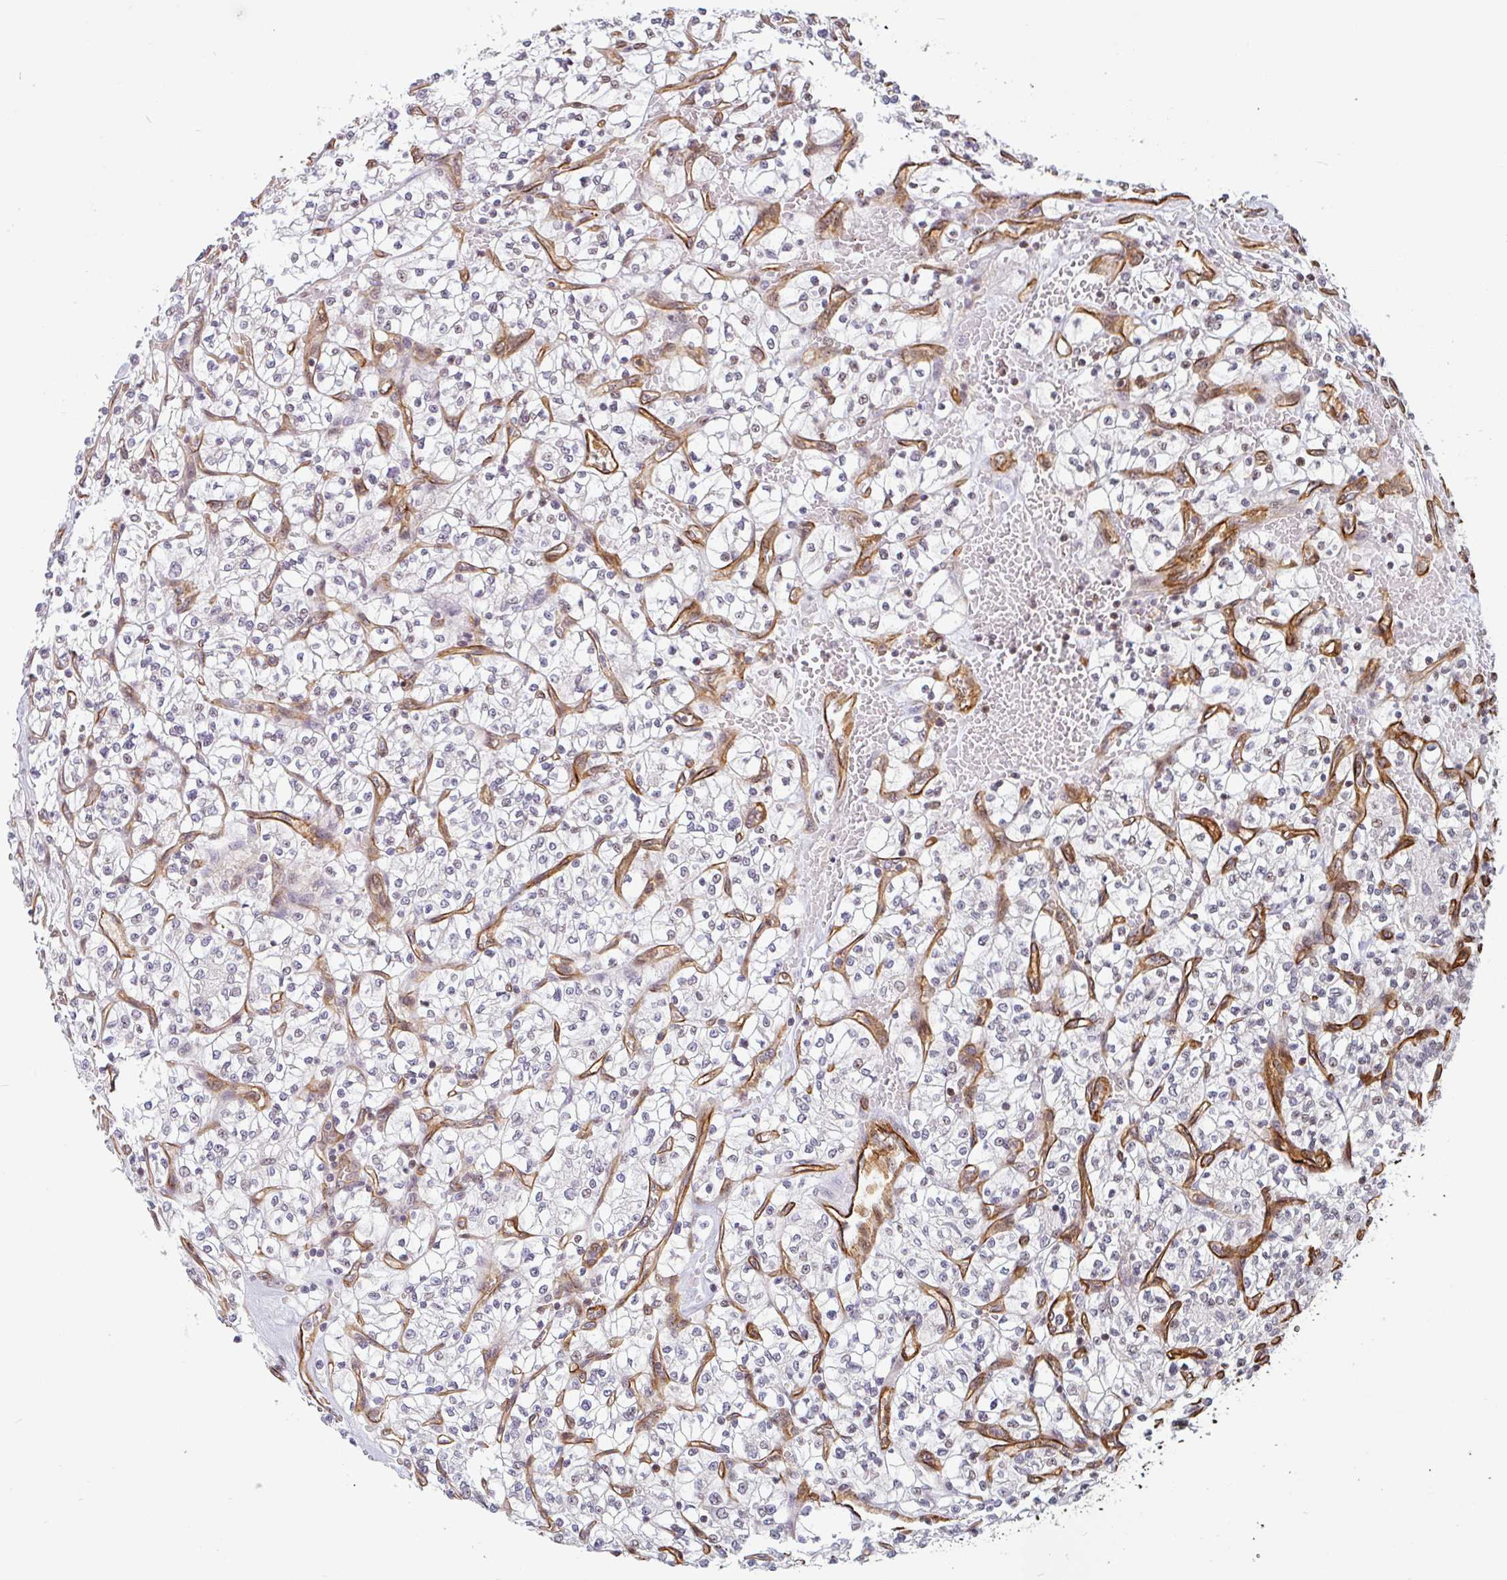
{"staining": {"intensity": "negative", "quantity": "none", "location": "none"}, "tissue": "renal cancer", "cell_type": "Tumor cells", "image_type": "cancer", "snomed": [{"axis": "morphology", "description": "Adenocarcinoma, NOS"}, {"axis": "topography", "description": "Kidney"}], "caption": "Immunohistochemical staining of human renal cancer (adenocarcinoma) reveals no significant positivity in tumor cells.", "gene": "ZNF689", "patient": {"sex": "female", "age": 64}}